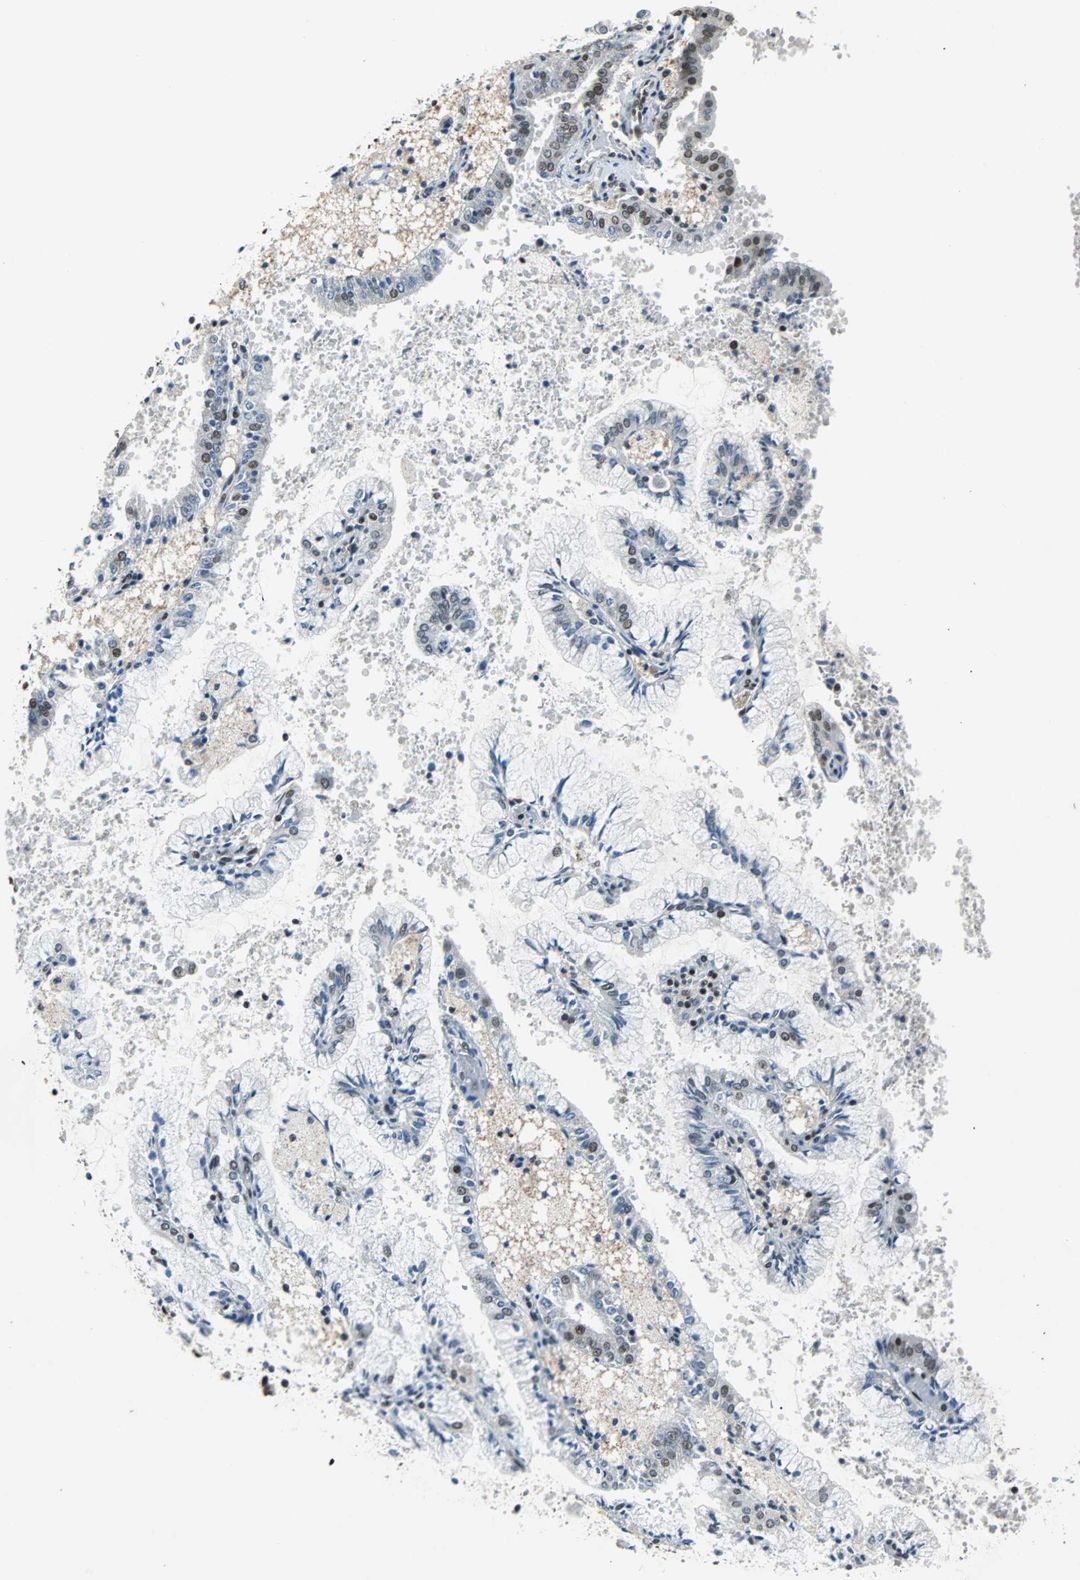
{"staining": {"intensity": "moderate", "quantity": "25%-75%", "location": "nuclear"}, "tissue": "endometrial cancer", "cell_type": "Tumor cells", "image_type": "cancer", "snomed": [{"axis": "morphology", "description": "Adenocarcinoma, NOS"}, {"axis": "topography", "description": "Endometrium"}], "caption": "Human endometrial cancer stained for a protein (brown) exhibits moderate nuclear positive expression in approximately 25%-75% of tumor cells.", "gene": "GATAD2A", "patient": {"sex": "female", "age": 63}}